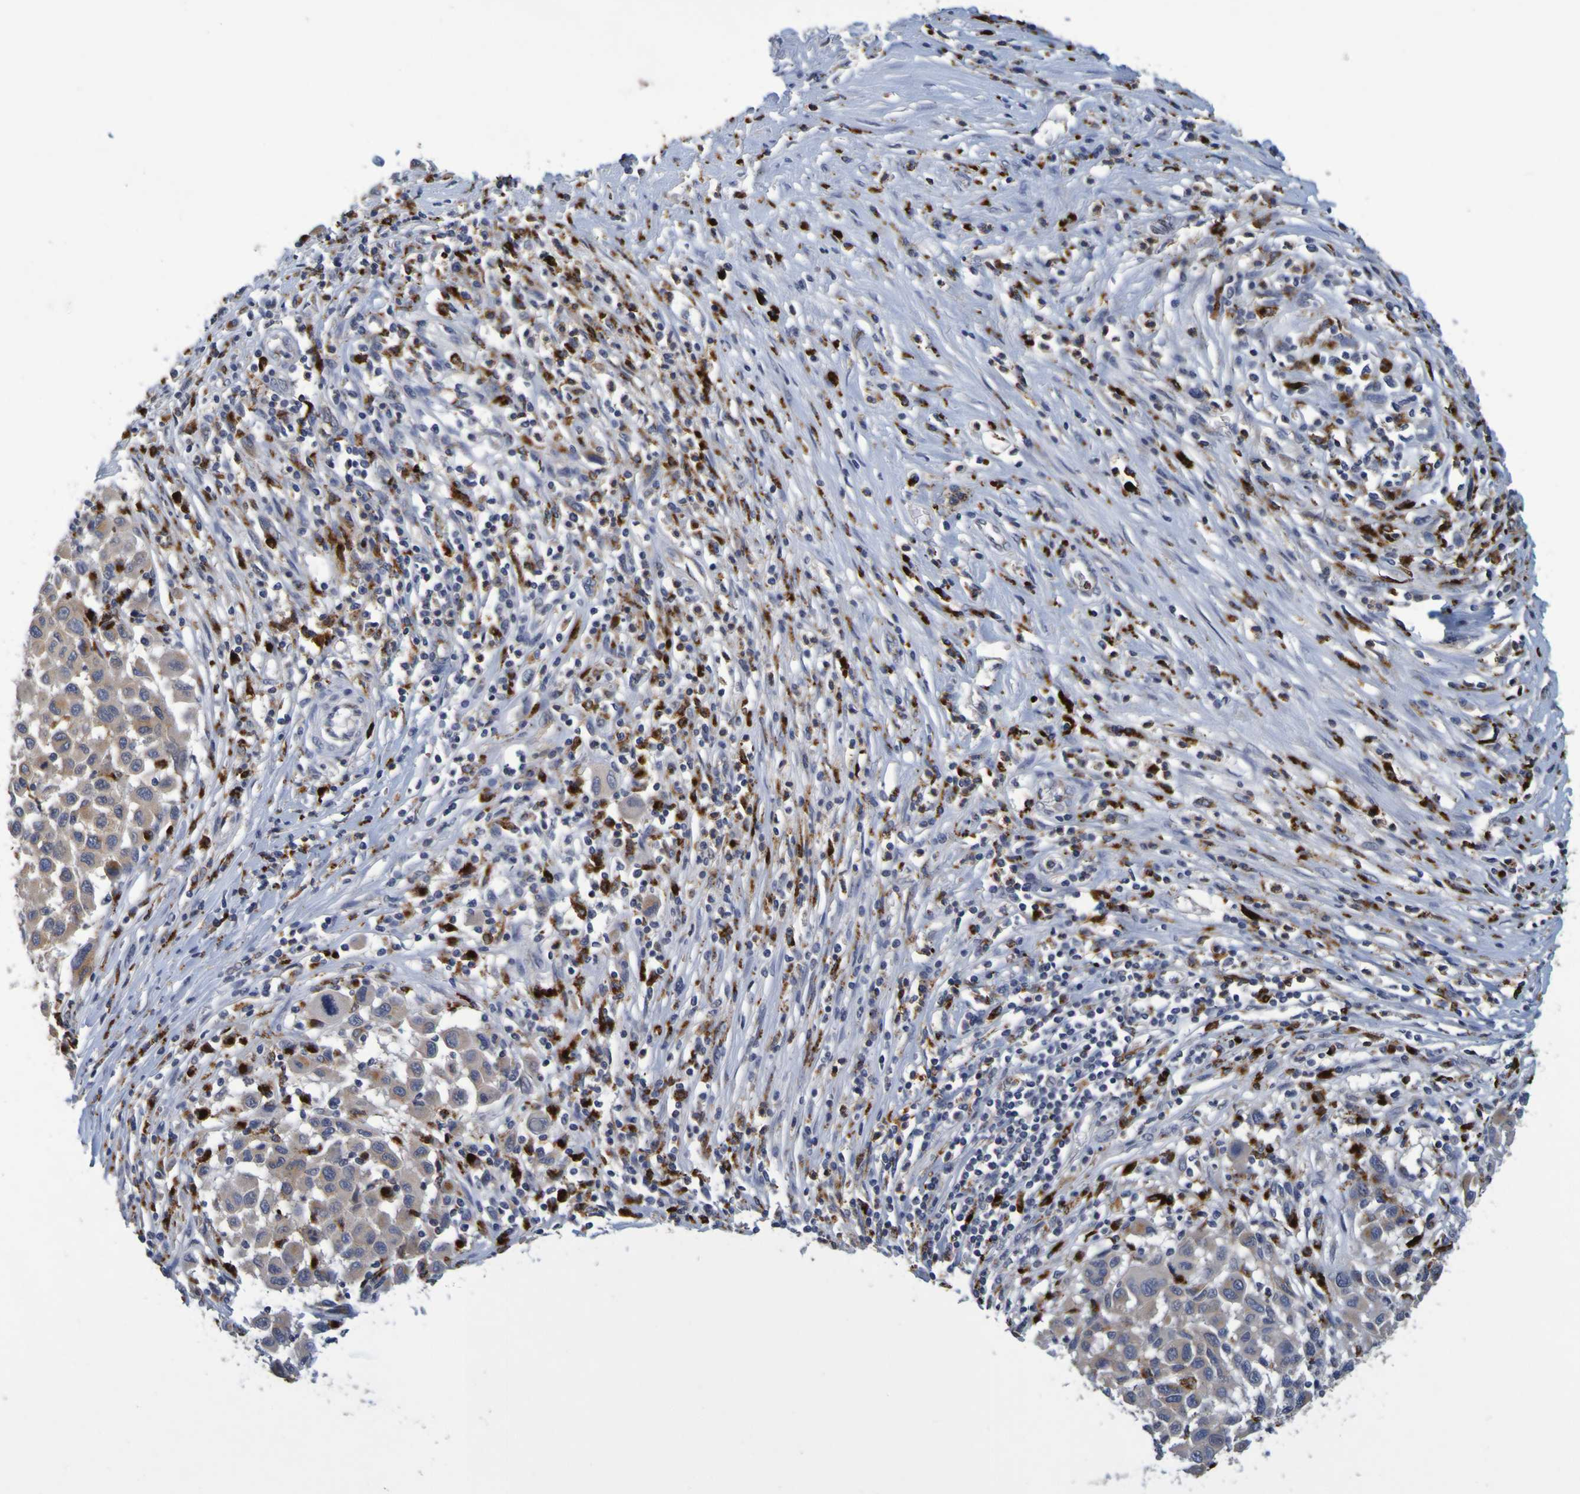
{"staining": {"intensity": "weak", "quantity": "<25%", "location": "cytoplasmic/membranous"}, "tissue": "melanoma", "cell_type": "Tumor cells", "image_type": "cancer", "snomed": [{"axis": "morphology", "description": "Malignant melanoma, Metastatic site"}, {"axis": "topography", "description": "Lymph node"}], "caption": "This image is of malignant melanoma (metastatic site) stained with IHC to label a protein in brown with the nuclei are counter-stained blue. There is no staining in tumor cells.", "gene": "TPH1", "patient": {"sex": "male", "age": 61}}